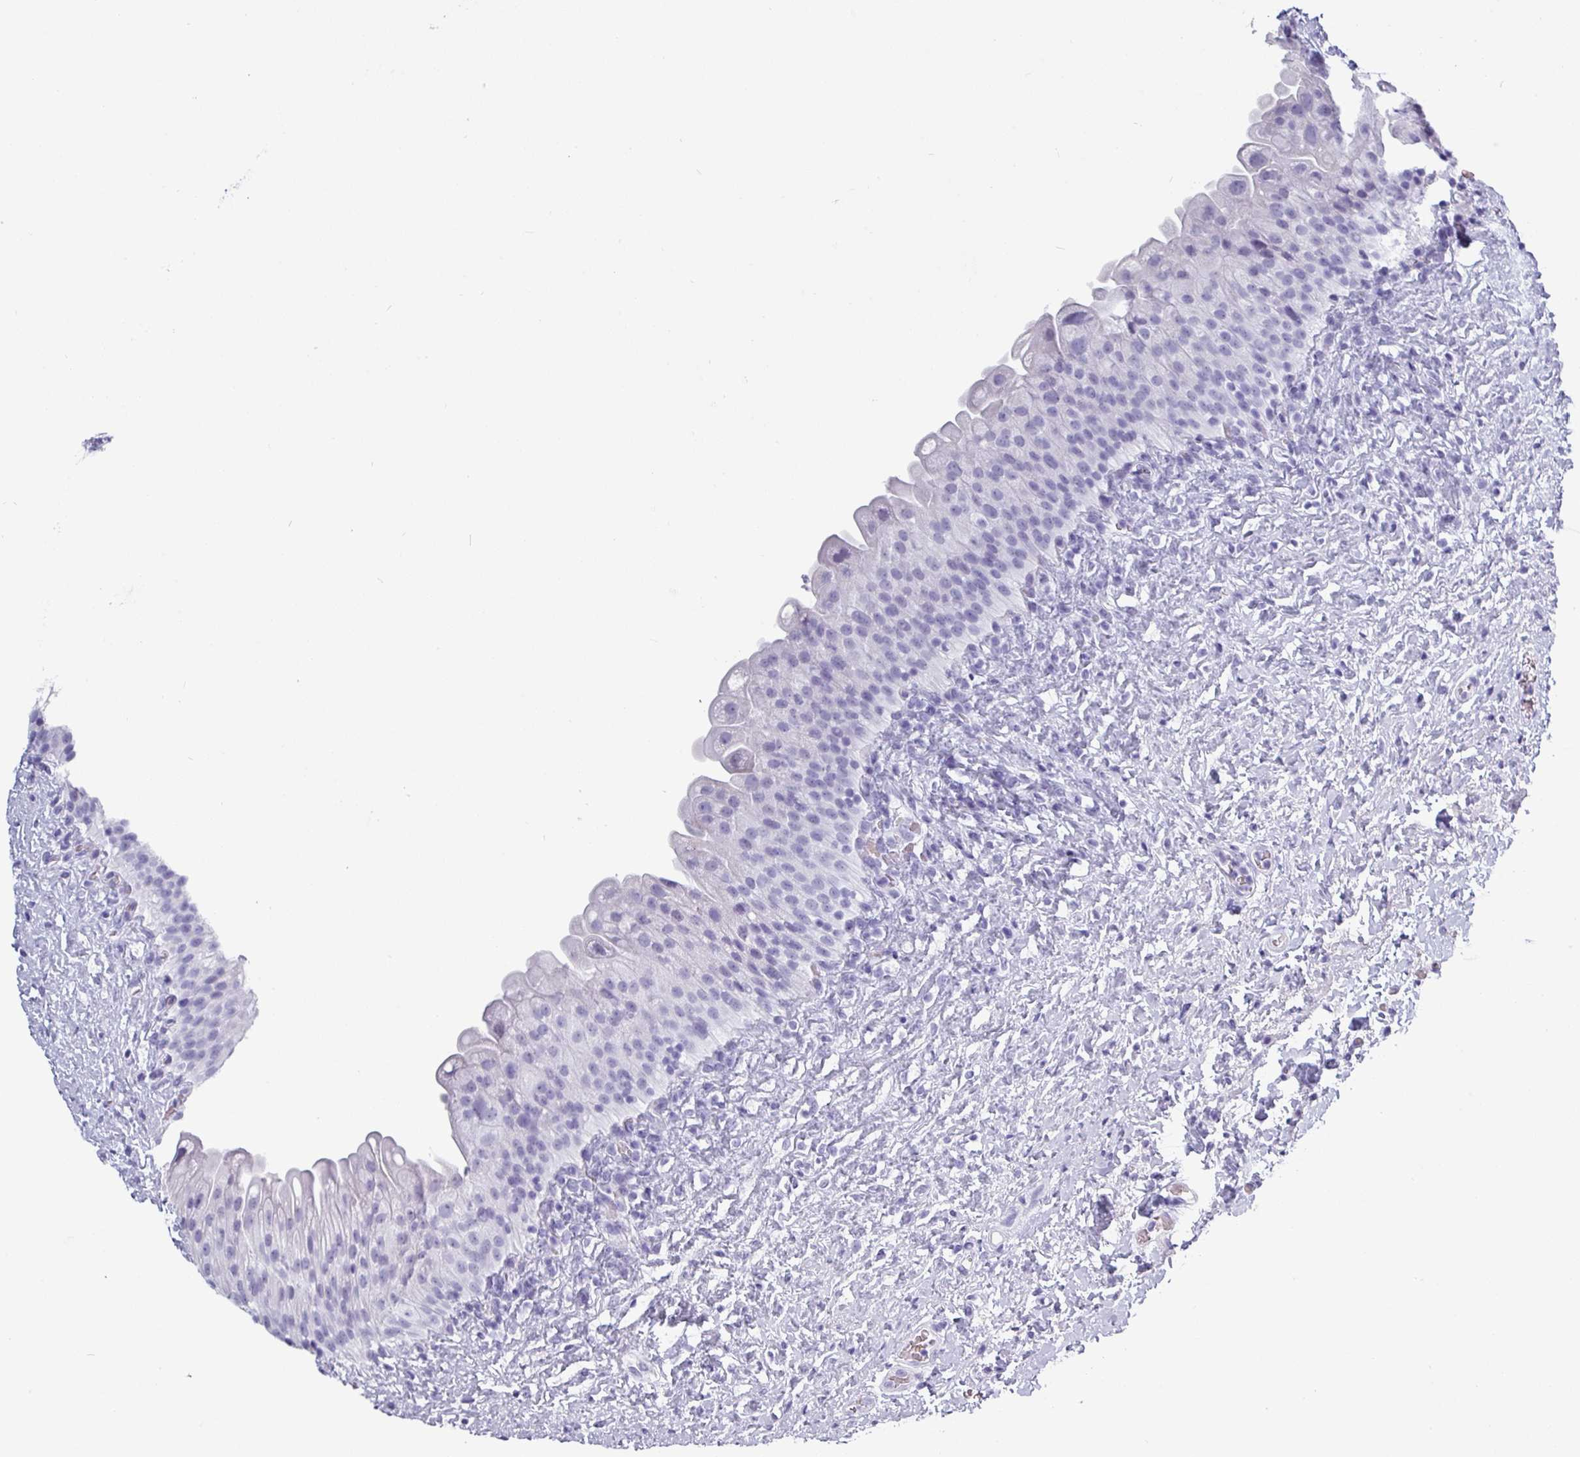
{"staining": {"intensity": "negative", "quantity": "none", "location": "none"}, "tissue": "urinary bladder", "cell_type": "Urothelial cells", "image_type": "normal", "snomed": [{"axis": "morphology", "description": "Normal tissue, NOS"}, {"axis": "topography", "description": "Urinary bladder"}], "caption": "The immunohistochemistry photomicrograph has no significant positivity in urothelial cells of urinary bladder.", "gene": "CRYBB2", "patient": {"sex": "female", "age": 27}}